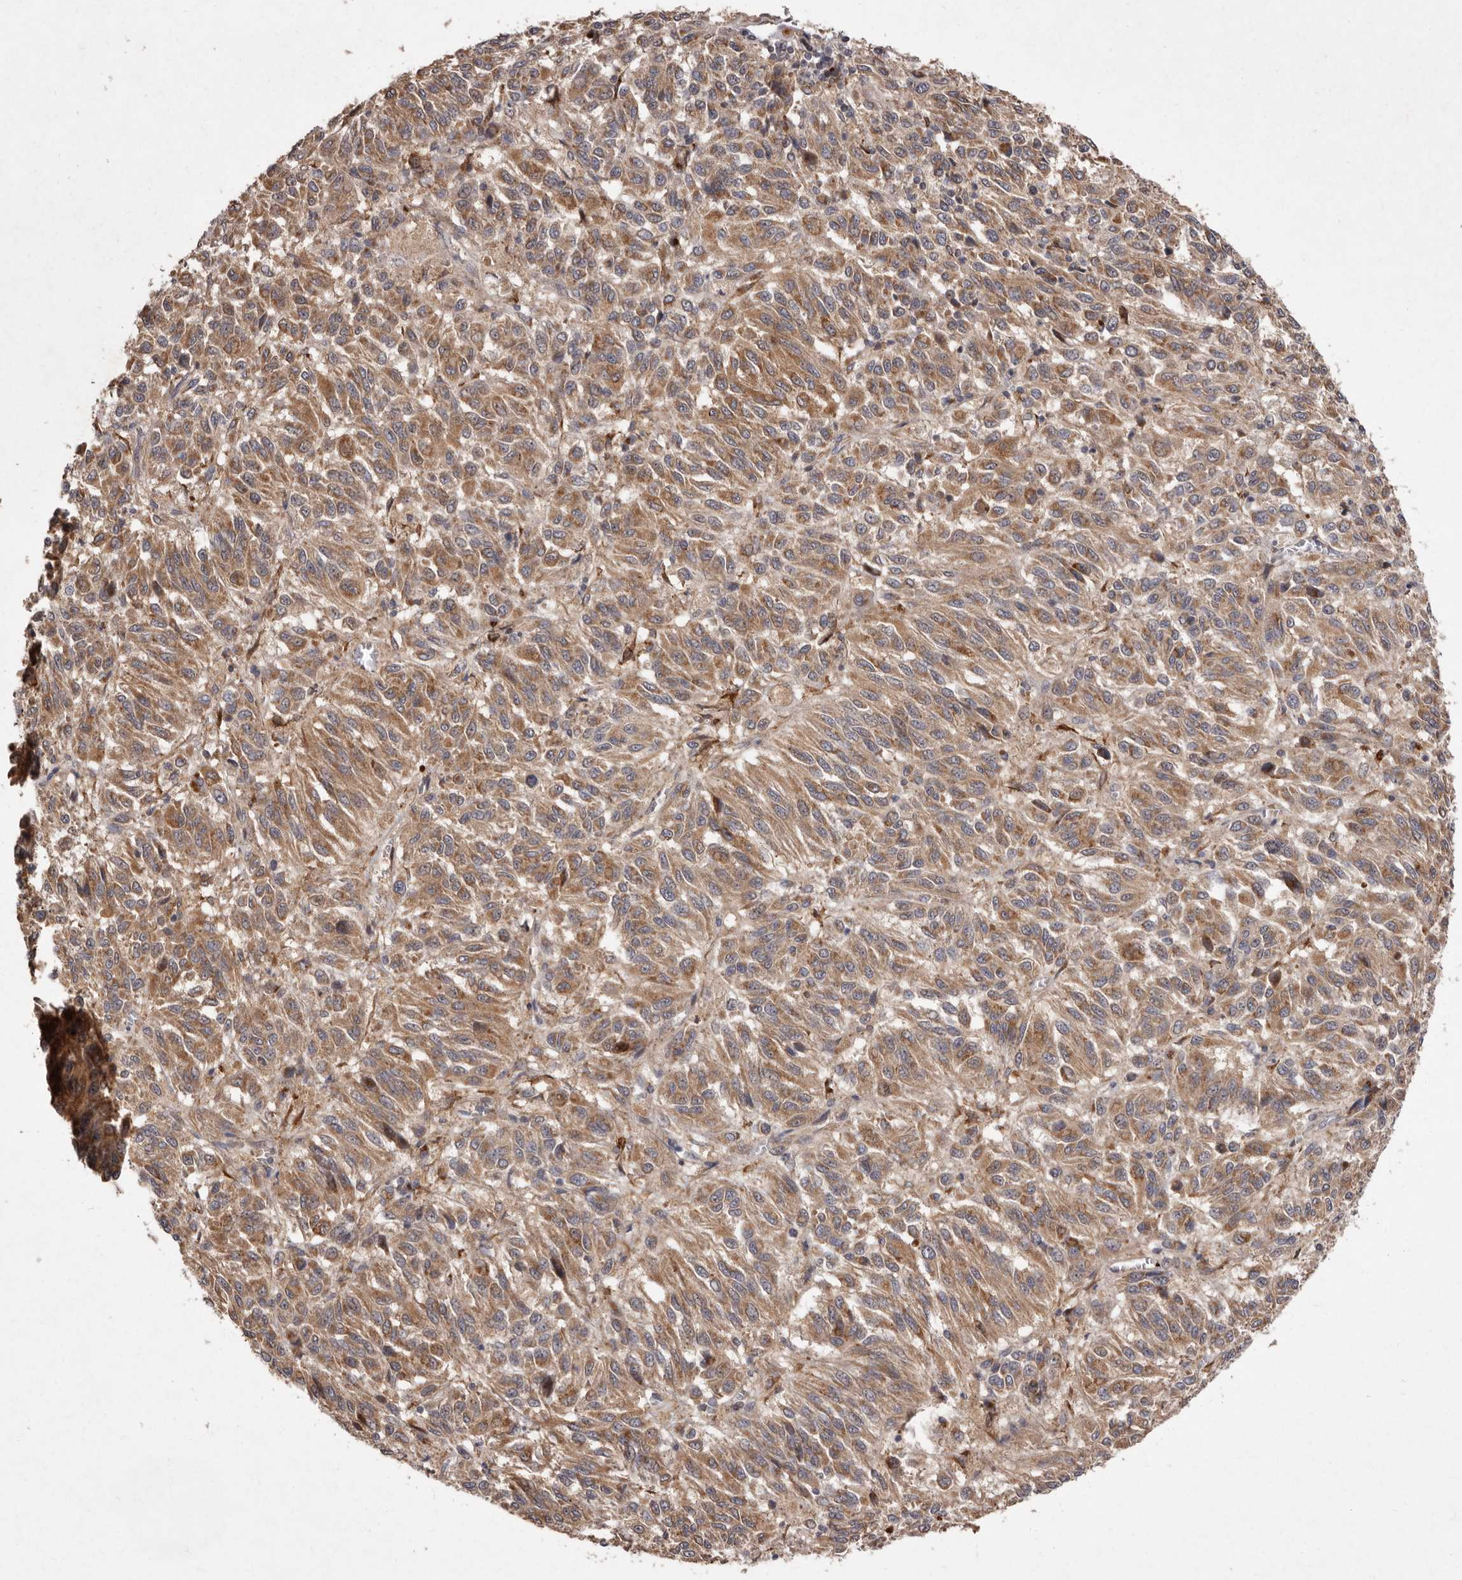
{"staining": {"intensity": "moderate", "quantity": ">75%", "location": "cytoplasmic/membranous"}, "tissue": "melanoma", "cell_type": "Tumor cells", "image_type": "cancer", "snomed": [{"axis": "morphology", "description": "Malignant melanoma, Metastatic site"}, {"axis": "topography", "description": "Lung"}], "caption": "Malignant melanoma (metastatic site) was stained to show a protein in brown. There is medium levels of moderate cytoplasmic/membranous staining in about >75% of tumor cells.", "gene": "FLAD1", "patient": {"sex": "male", "age": 64}}